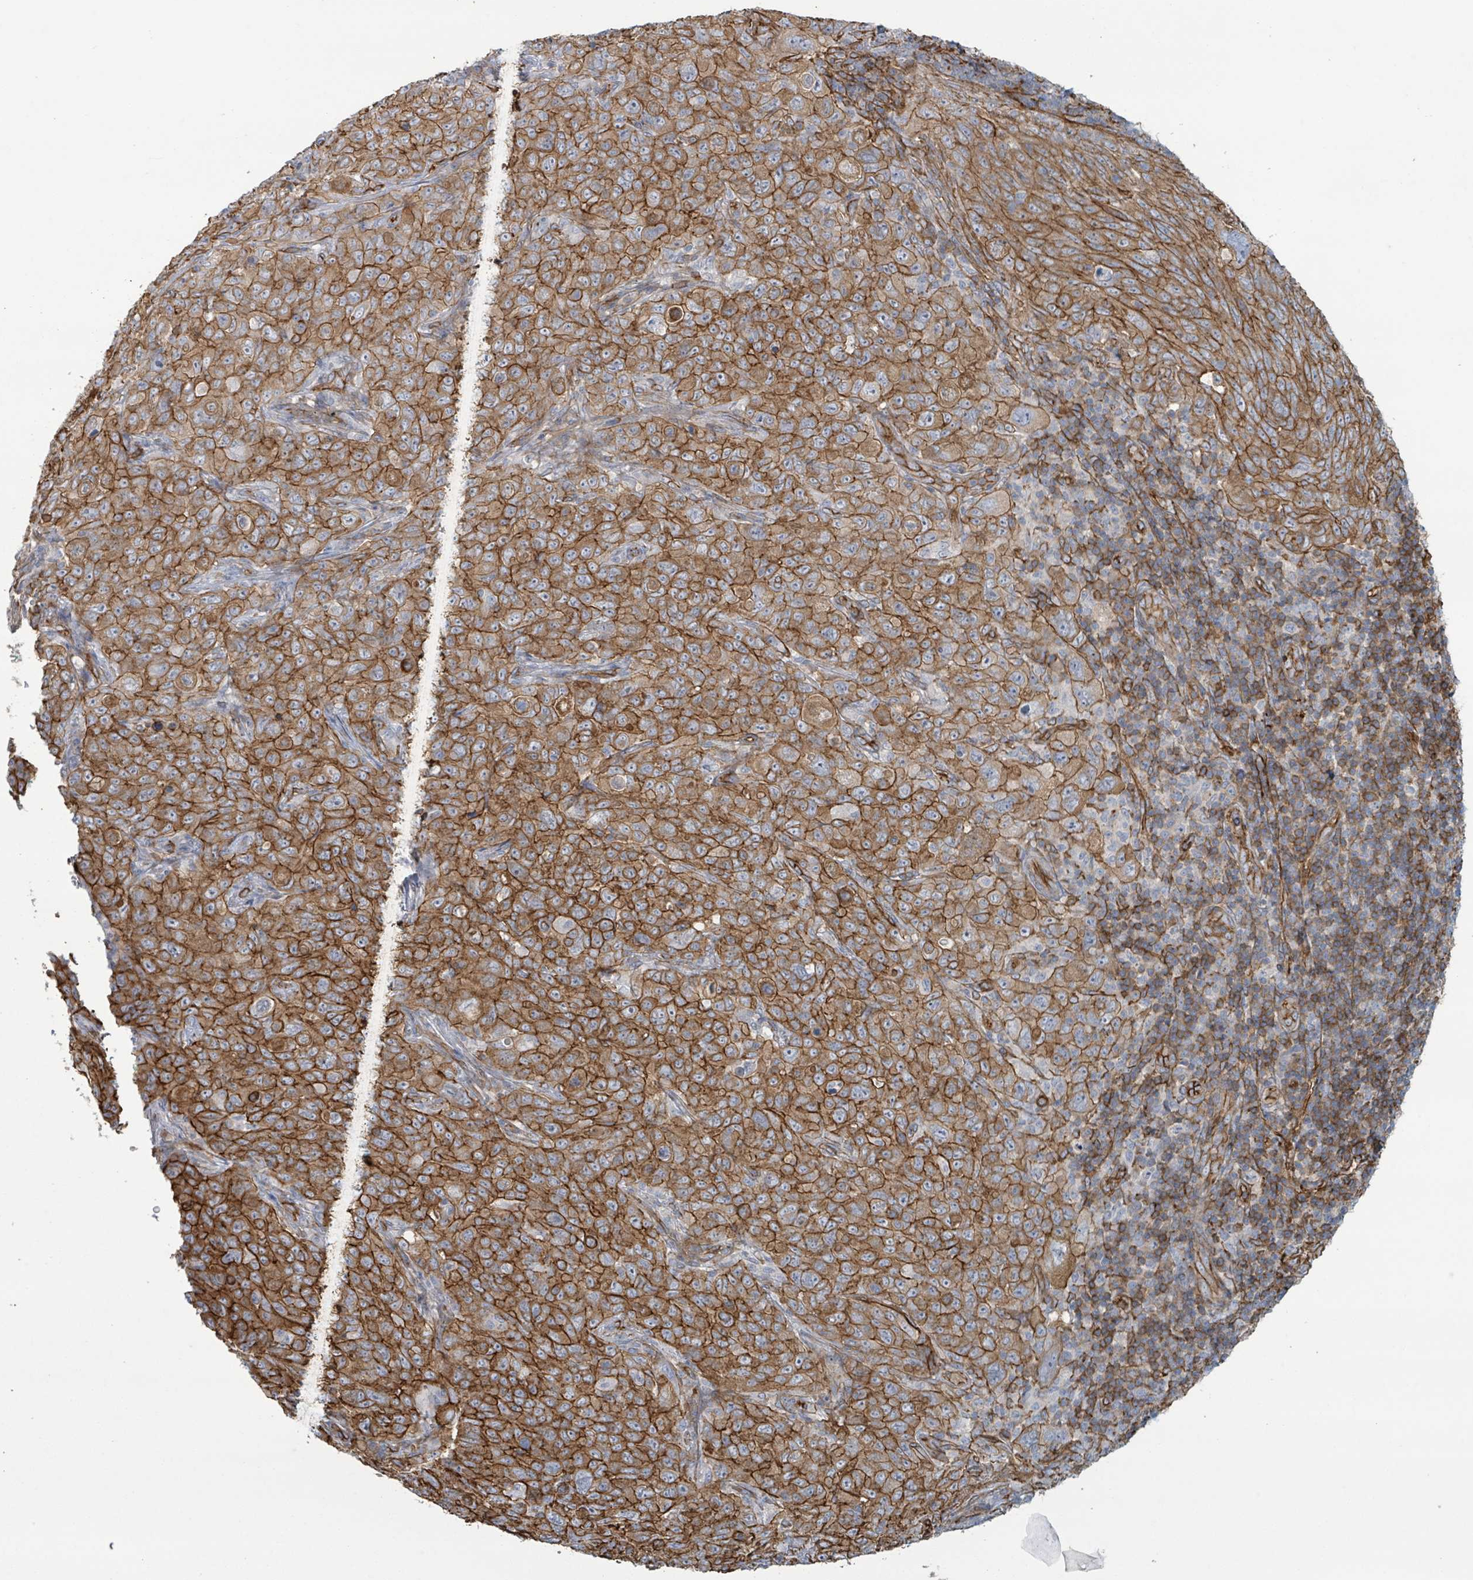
{"staining": {"intensity": "moderate", "quantity": ">75%", "location": "cytoplasmic/membranous"}, "tissue": "pancreatic cancer", "cell_type": "Tumor cells", "image_type": "cancer", "snomed": [{"axis": "morphology", "description": "Adenocarcinoma, NOS"}, {"axis": "topography", "description": "Pancreas"}], "caption": "Immunohistochemistry (IHC) (DAB (3,3'-diaminobenzidine)) staining of human pancreatic cancer (adenocarcinoma) reveals moderate cytoplasmic/membranous protein expression in about >75% of tumor cells.", "gene": "LDOC1", "patient": {"sex": "male", "age": 68}}